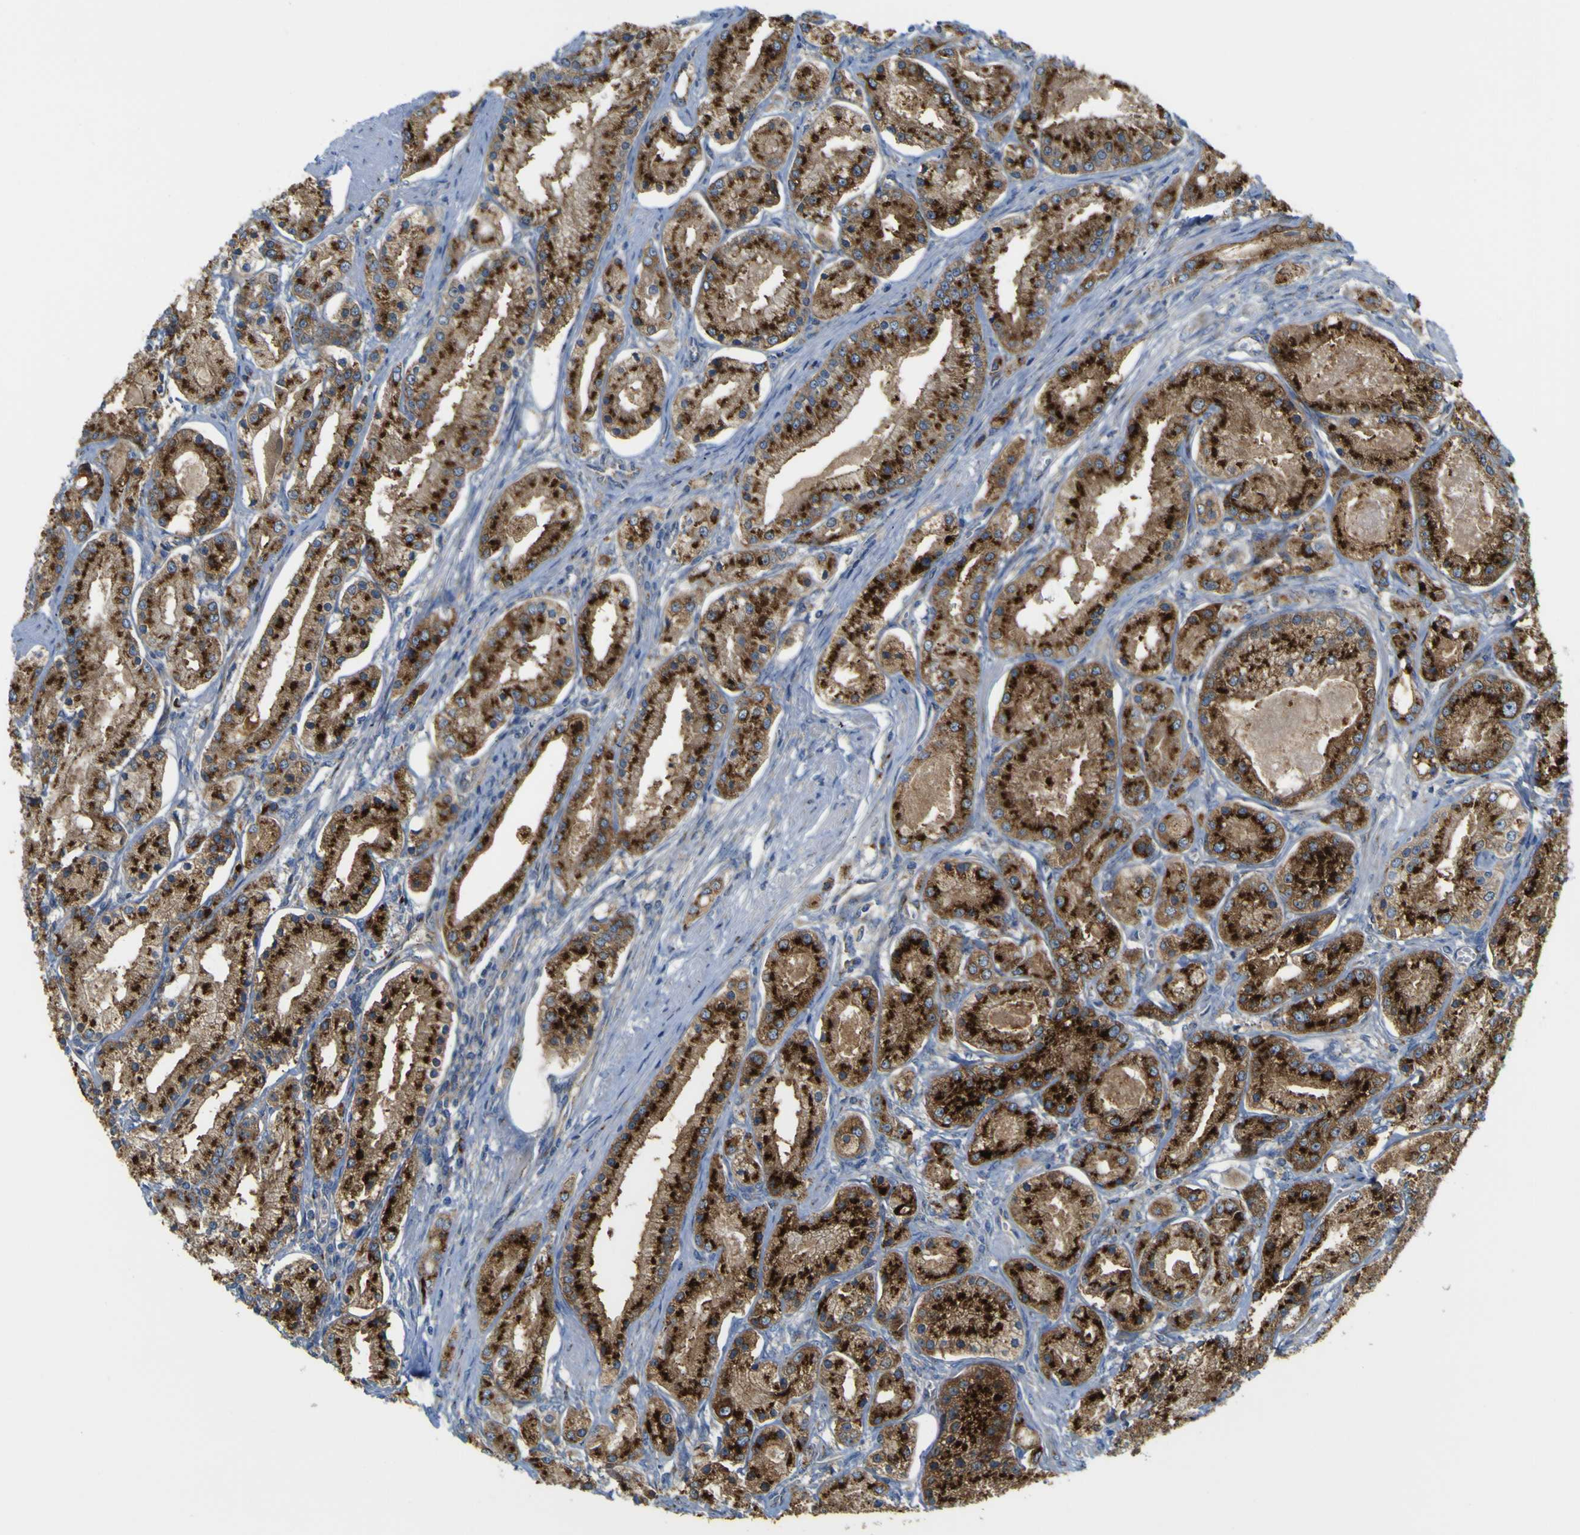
{"staining": {"intensity": "strong", "quantity": ">75%", "location": "cytoplasmic/membranous"}, "tissue": "prostate cancer", "cell_type": "Tumor cells", "image_type": "cancer", "snomed": [{"axis": "morphology", "description": "Adenocarcinoma, High grade"}, {"axis": "topography", "description": "Prostate"}], "caption": "Human high-grade adenocarcinoma (prostate) stained with a brown dye demonstrates strong cytoplasmic/membranous positive positivity in approximately >75% of tumor cells.", "gene": "IGF2R", "patient": {"sex": "male", "age": 66}}